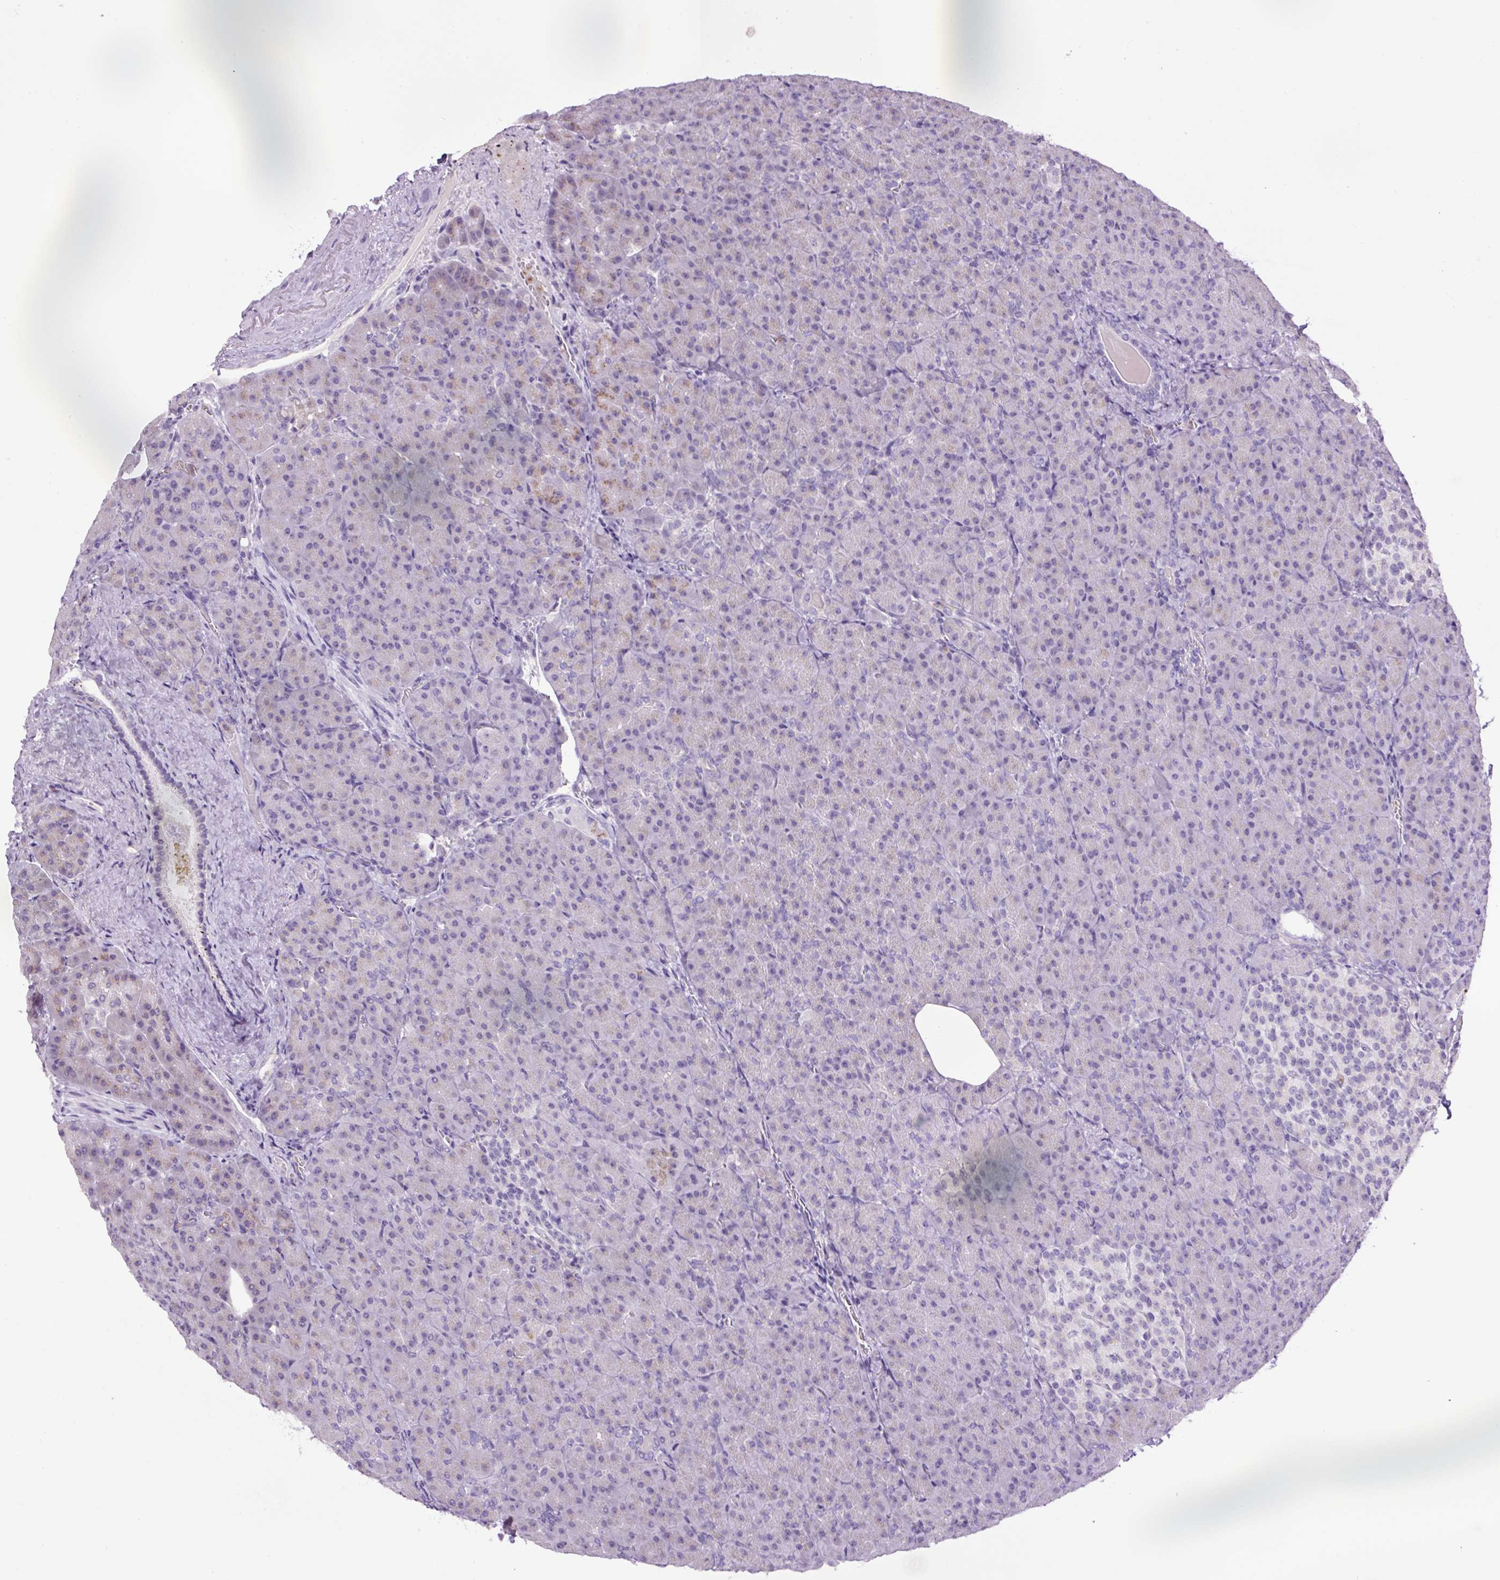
{"staining": {"intensity": "weak", "quantity": "<25%", "location": "cytoplasmic/membranous"}, "tissue": "pancreas", "cell_type": "Exocrine glandular cells", "image_type": "normal", "snomed": [{"axis": "morphology", "description": "Normal tissue, NOS"}, {"axis": "topography", "description": "Pancreas"}], "caption": "The IHC micrograph has no significant expression in exocrine glandular cells of pancreas. The staining is performed using DAB brown chromogen with nuclei counter-stained in using hematoxylin.", "gene": "MFSD3", "patient": {"sex": "female", "age": 74}}